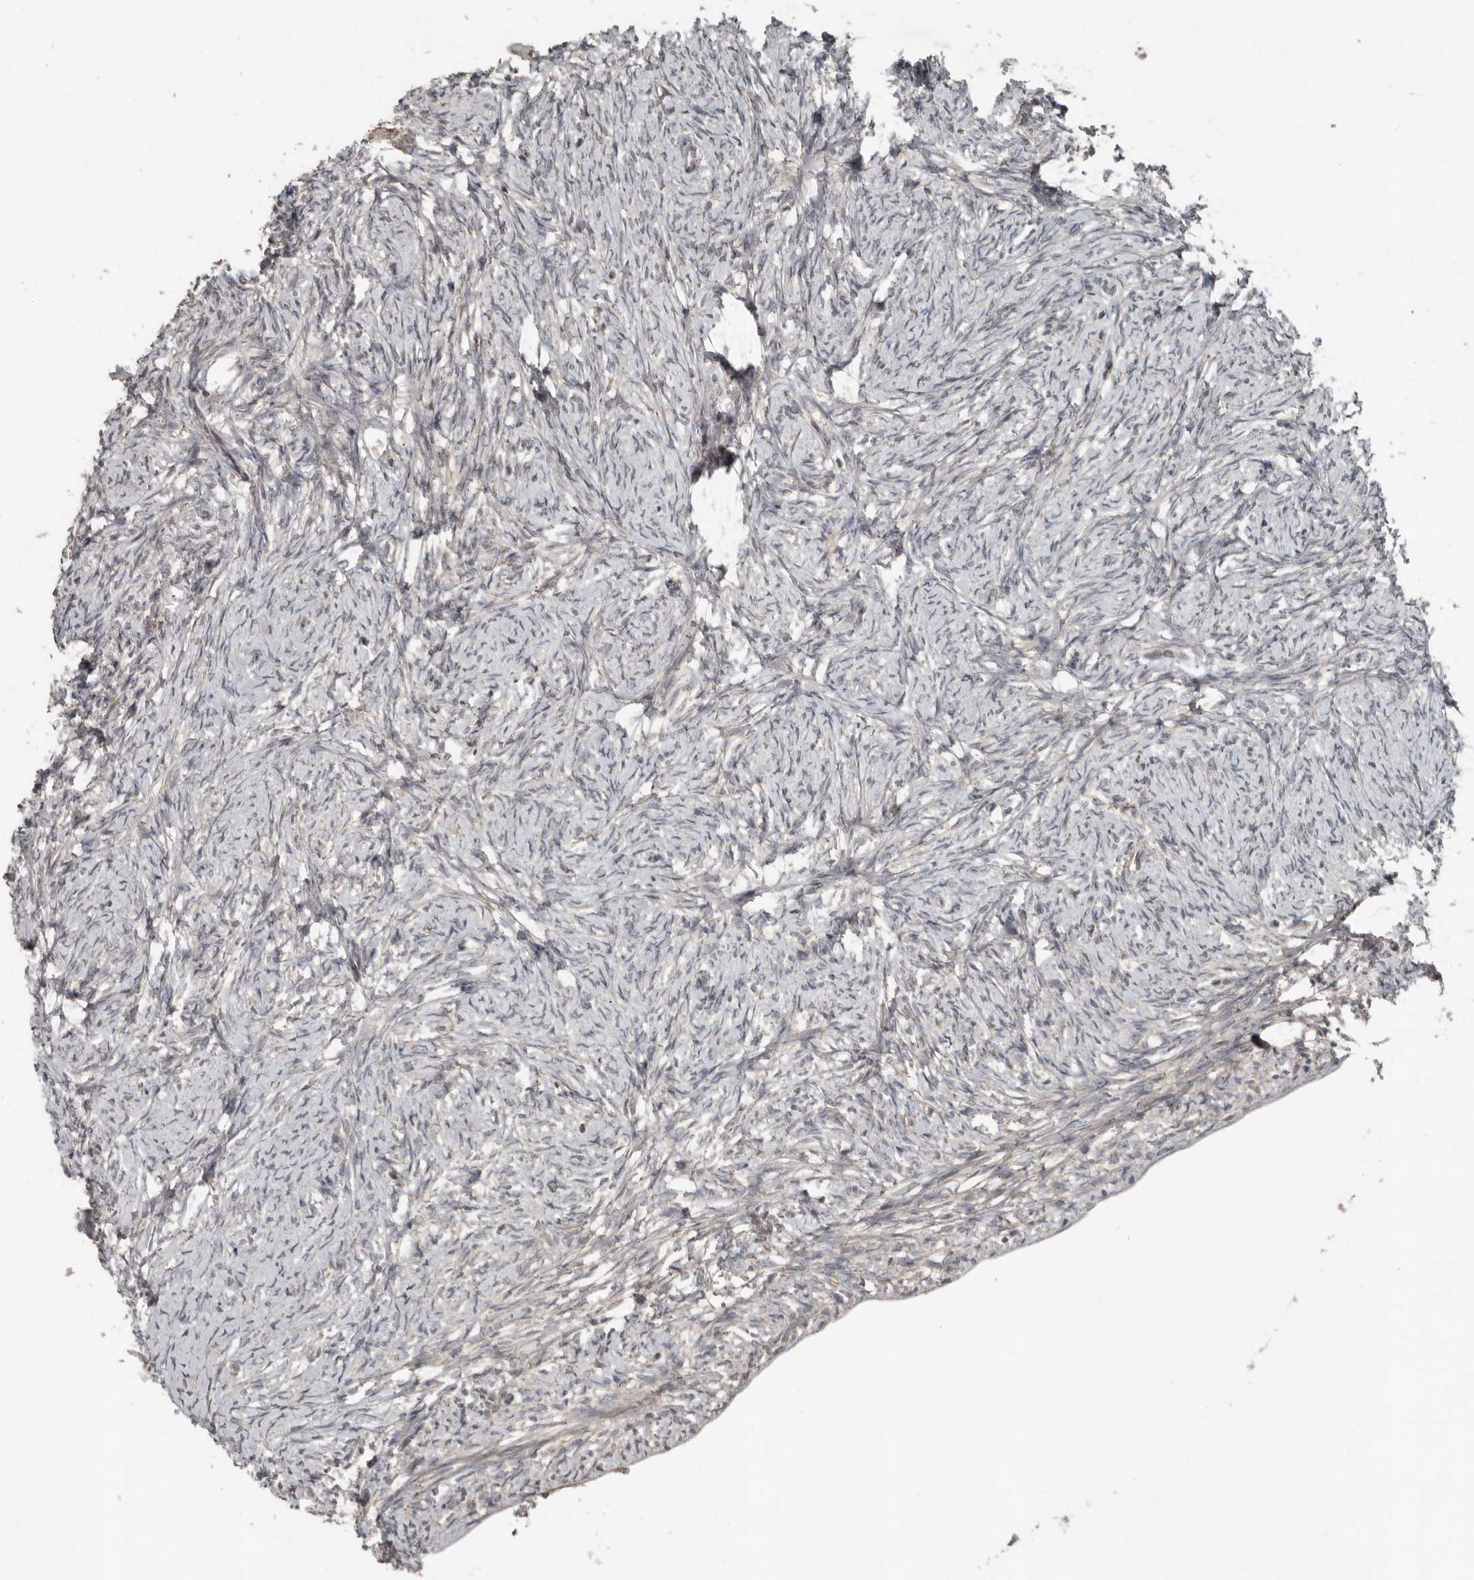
{"staining": {"intensity": "negative", "quantity": "none", "location": "none"}, "tissue": "ovary", "cell_type": "Ovarian stroma cells", "image_type": "normal", "snomed": [{"axis": "morphology", "description": "Normal tissue, NOS"}, {"axis": "topography", "description": "Ovary"}], "caption": "DAB (3,3'-diaminobenzidine) immunohistochemical staining of unremarkable human ovary displays no significant staining in ovarian stroma cells.", "gene": "SLC6A7", "patient": {"sex": "female", "age": 34}}